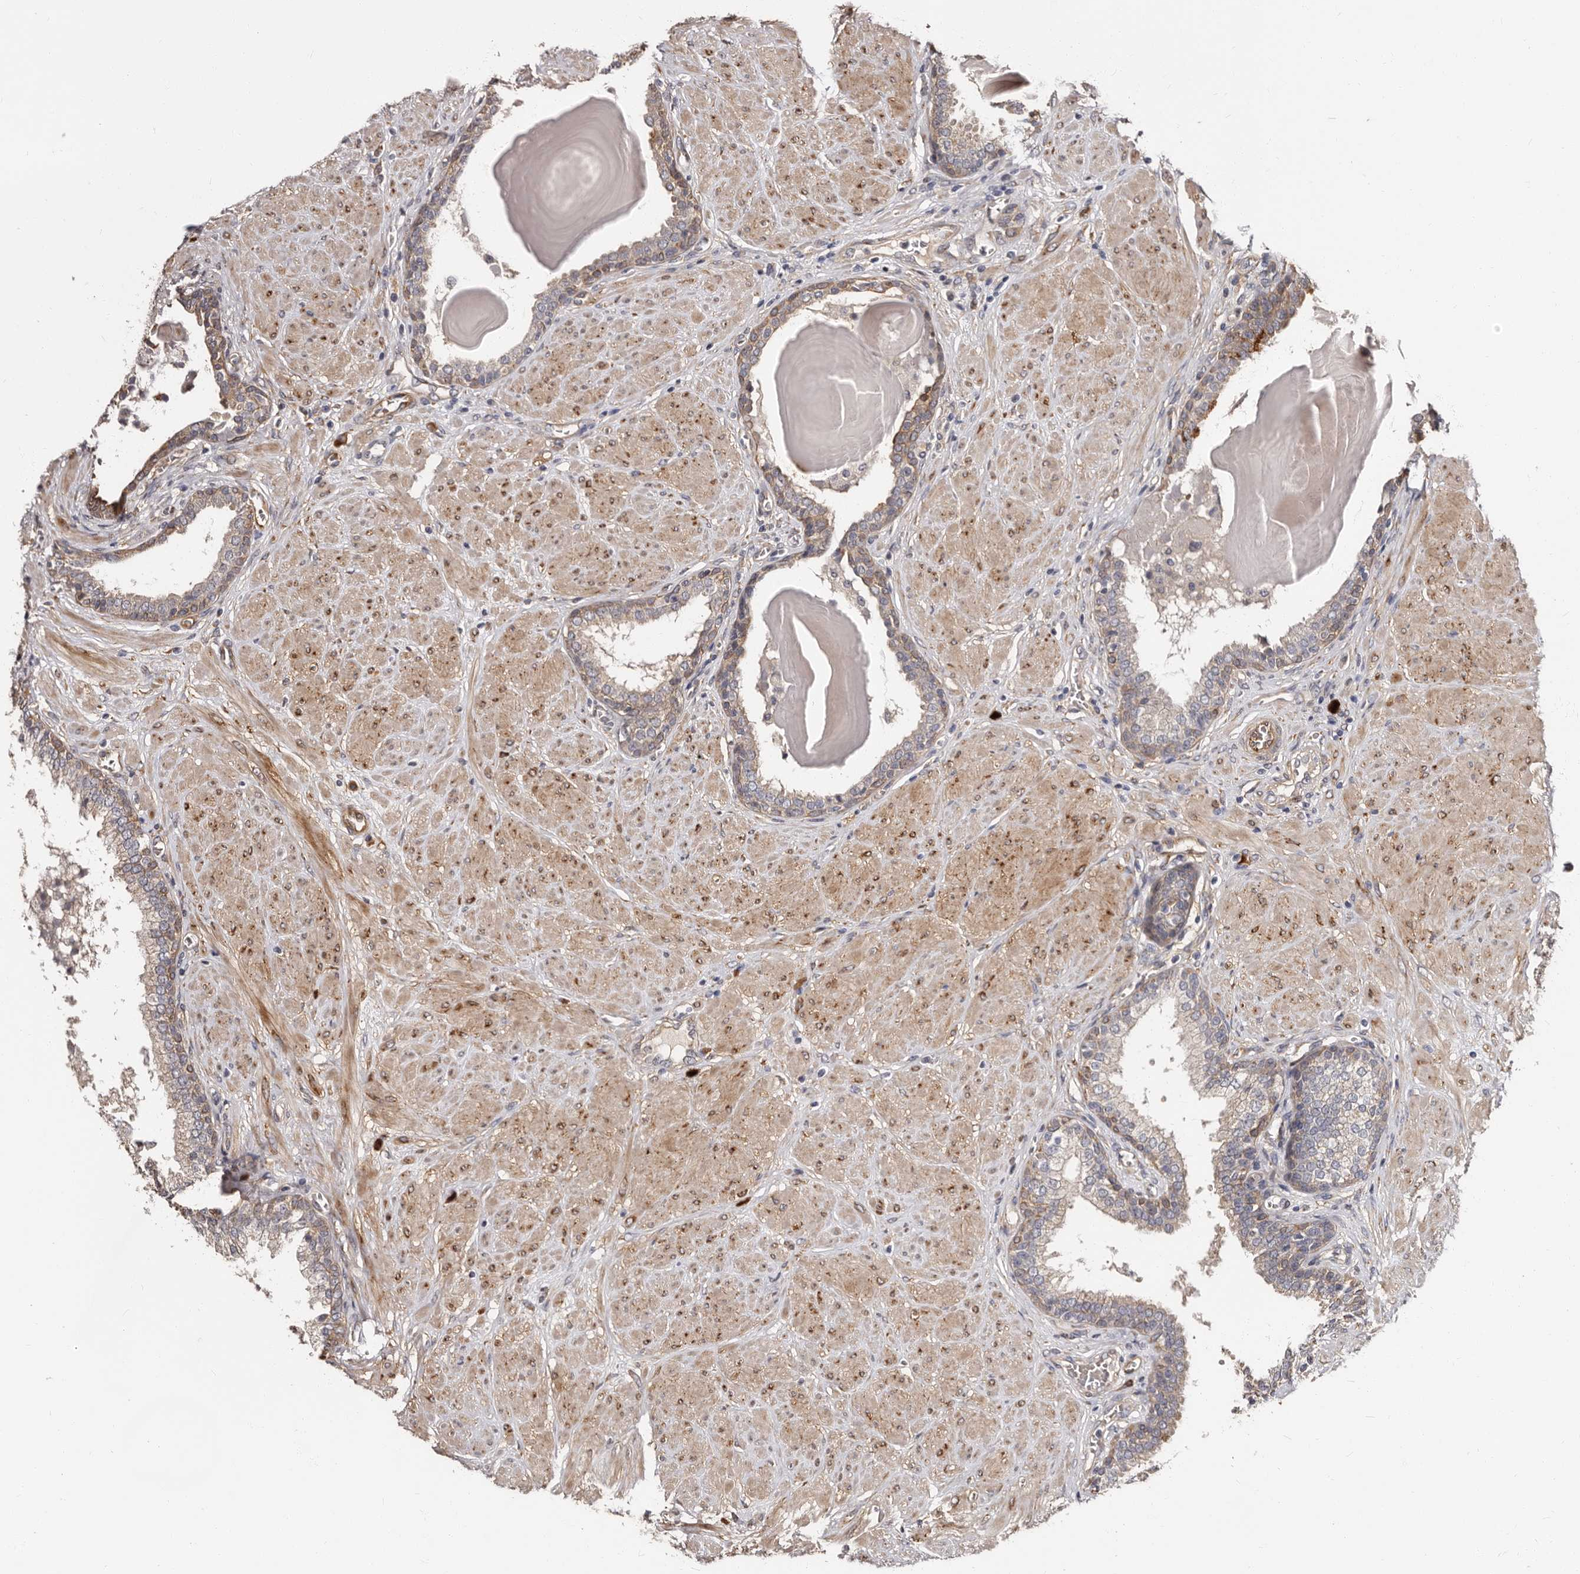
{"staining": {"intensity": "moderate", "quantity": "25%-75%", "location": "cytoplasmic/membranous"}, "tissue": "prostate", "cell_type": "Glandular cells", "image_type": "normal", "snomed": [{"axis": "morphology", "description": "Normal tissue, NOS"}, {"axis": "topography", "description": "Prostate"}], "caption": "DAB (3,3'-diaminobenzidine) immunohistochemical staining of normal human prostate displays moderate cytoplasmic/membranous protein positivity in about 25%-75% of glandular cells.", "gene": "TBC1D22B", "patient": {"sex": "male", "age": 51}}